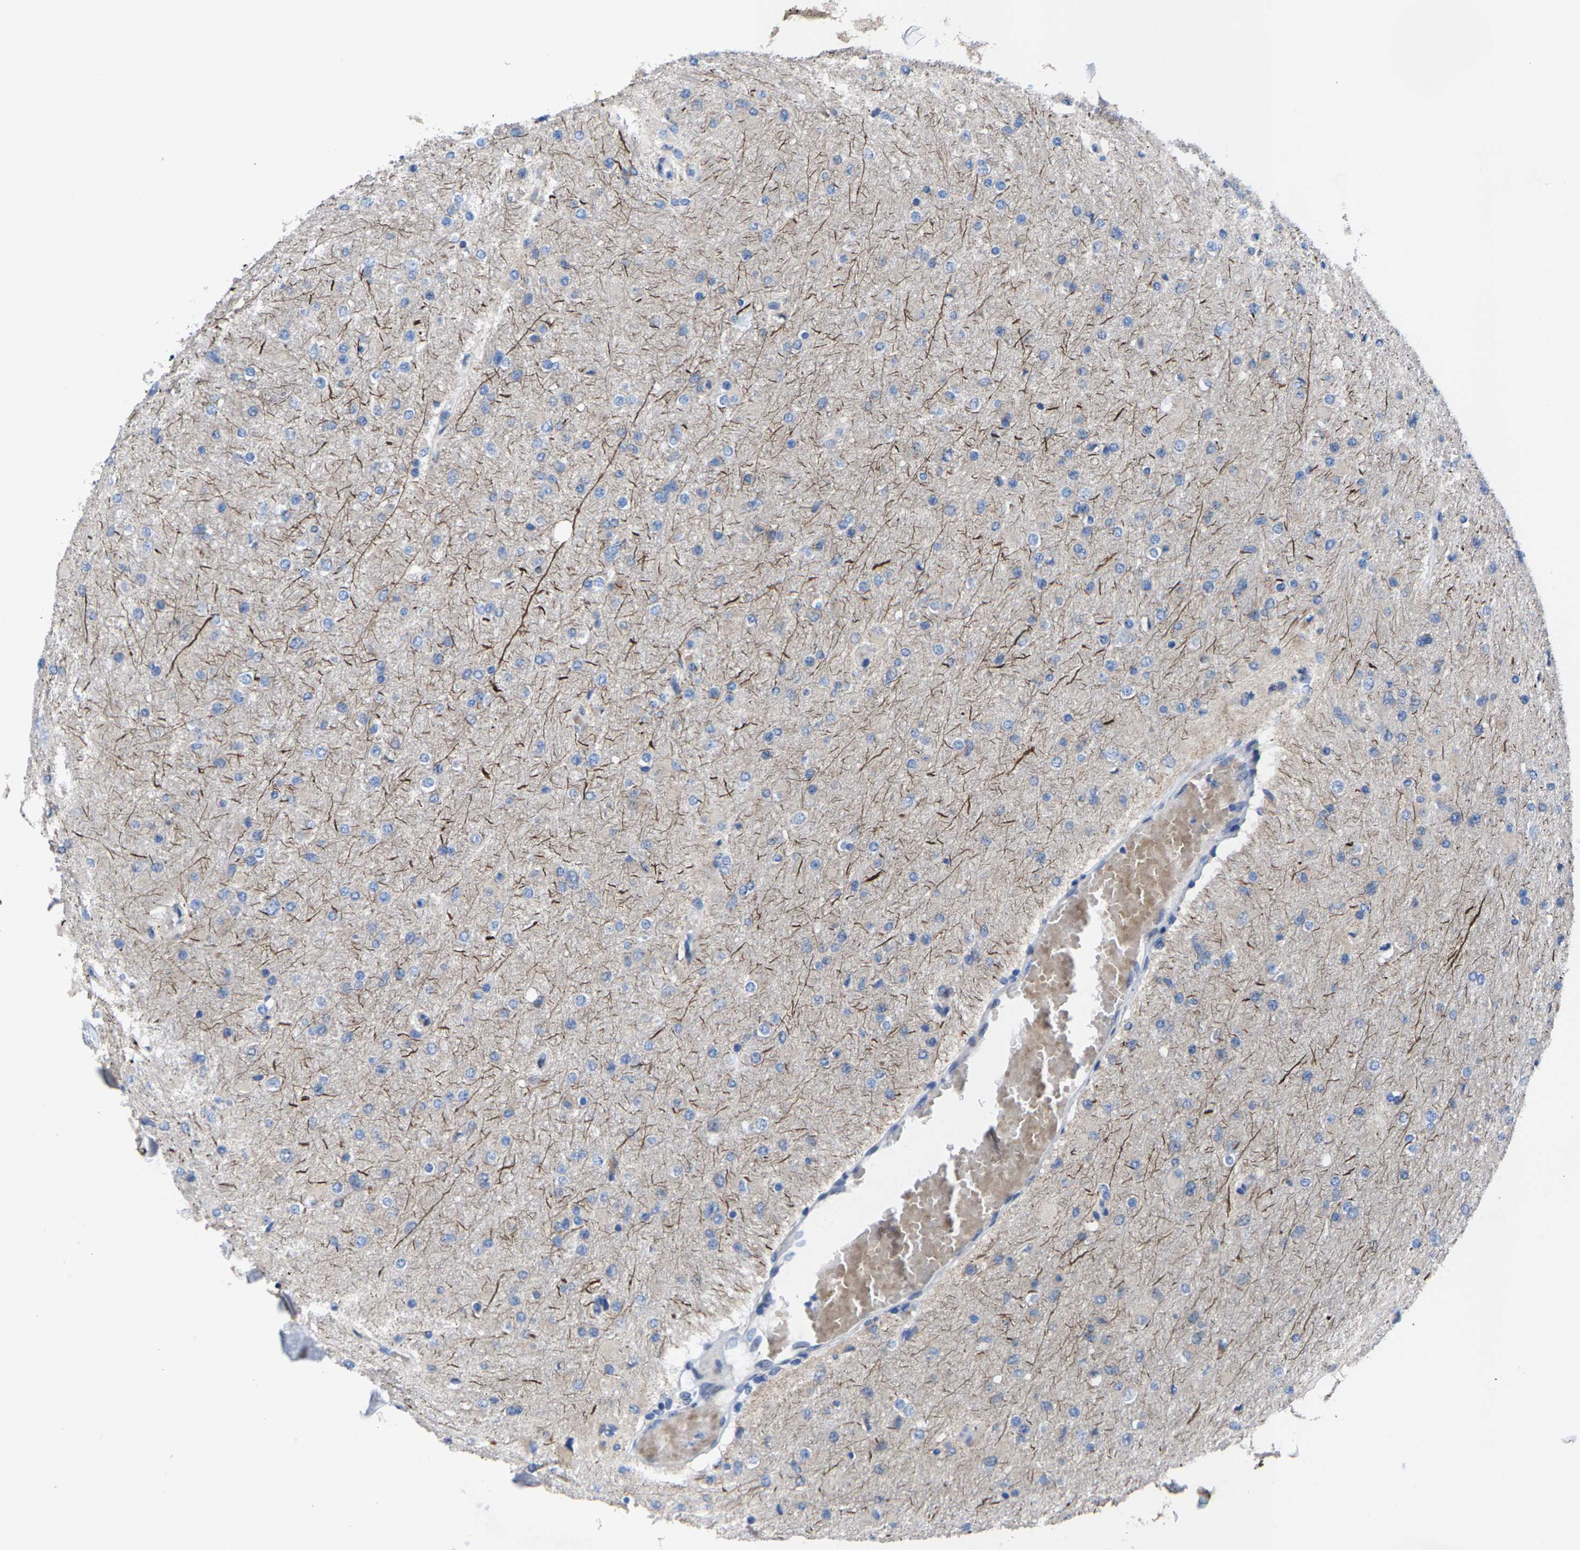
{"staining": {"intensity": "negative", "quantity": "none", "location": "none"}, "tissue": "glioma", "cell_type": "Tumor cells", "image_type": "cancer", "snomed": [{"axis": "morphology", "description": "Glioma, malignant, High grade"}, {"axis": "topography", "description": "Cerebral cortex"}], "caption": "An immunohistochemistry (IHC) histopathology image of malignant glioma (high-grade) is shown. There is no staining in tumor cells of malignant glioma (high-grade). (Stains: DAB (3,3'-diaminobenzidine) IHC with hematoxylin counter stain, Microscopy: brightfield microscopy at high magnification).", "gene": "HAUS6", "patient": {"sex": "female", "age": 36}}